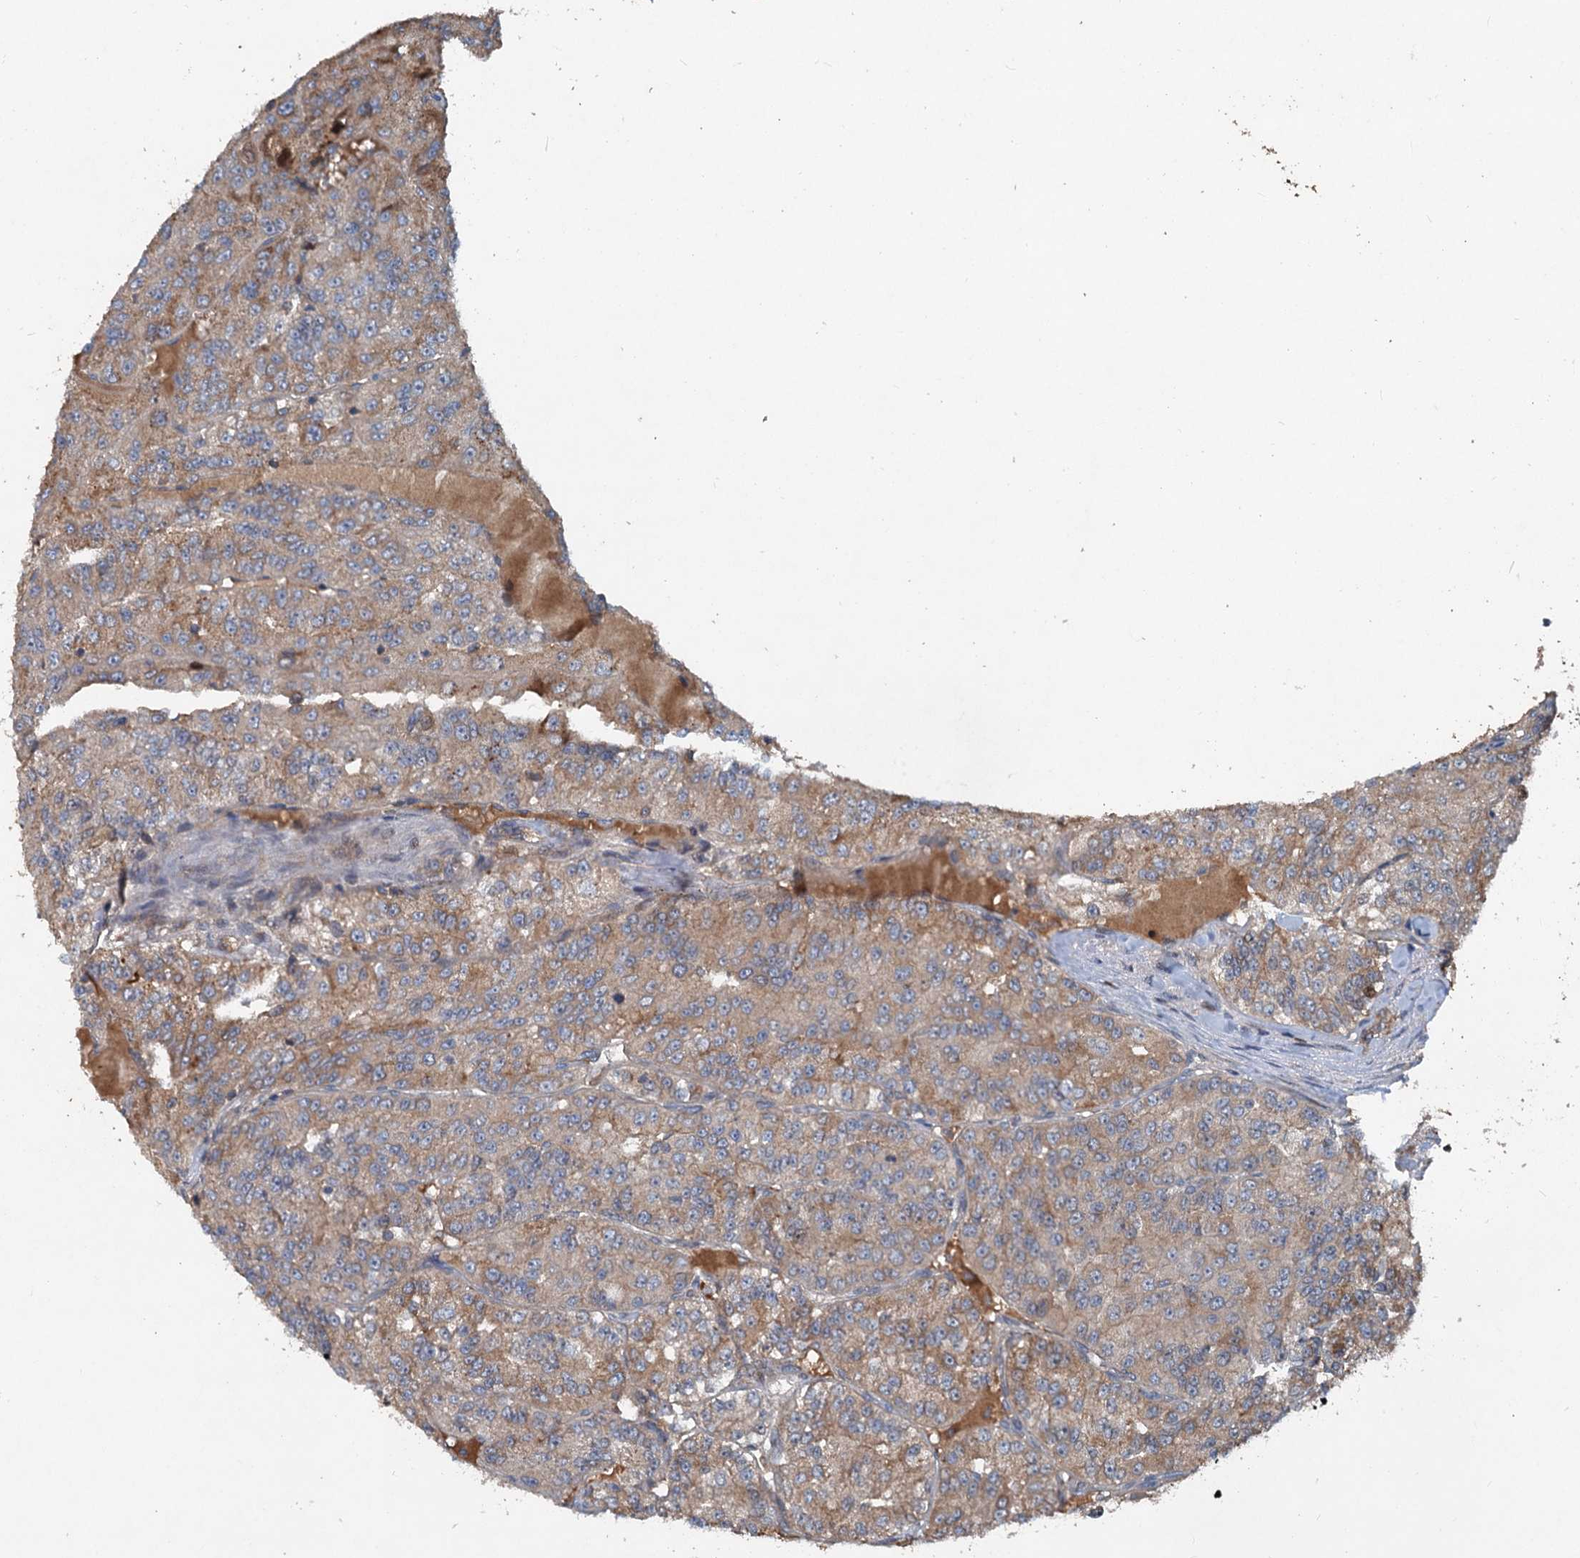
{"staining": {"intensity": "moderate", "quantity": "25%-75%", "location": "cytoplasmic/membranous"}, "tissue": "renal cancer", "cell_type": "Tumor cells", "image_type": "cancer", "snomed": [{"axis": "morphology", "description": "Adenocarcinoma, NOS"}, {"axis": "topography", "description": "Kidney"}], "caption": "Protein staining reveals moderate cytoplasmic/membranous positivity in approximately 25%-75% of tumor cells in renal cancer.", "gene": "TAPBPL", "patient": {"sex": "female", "age": 63}}